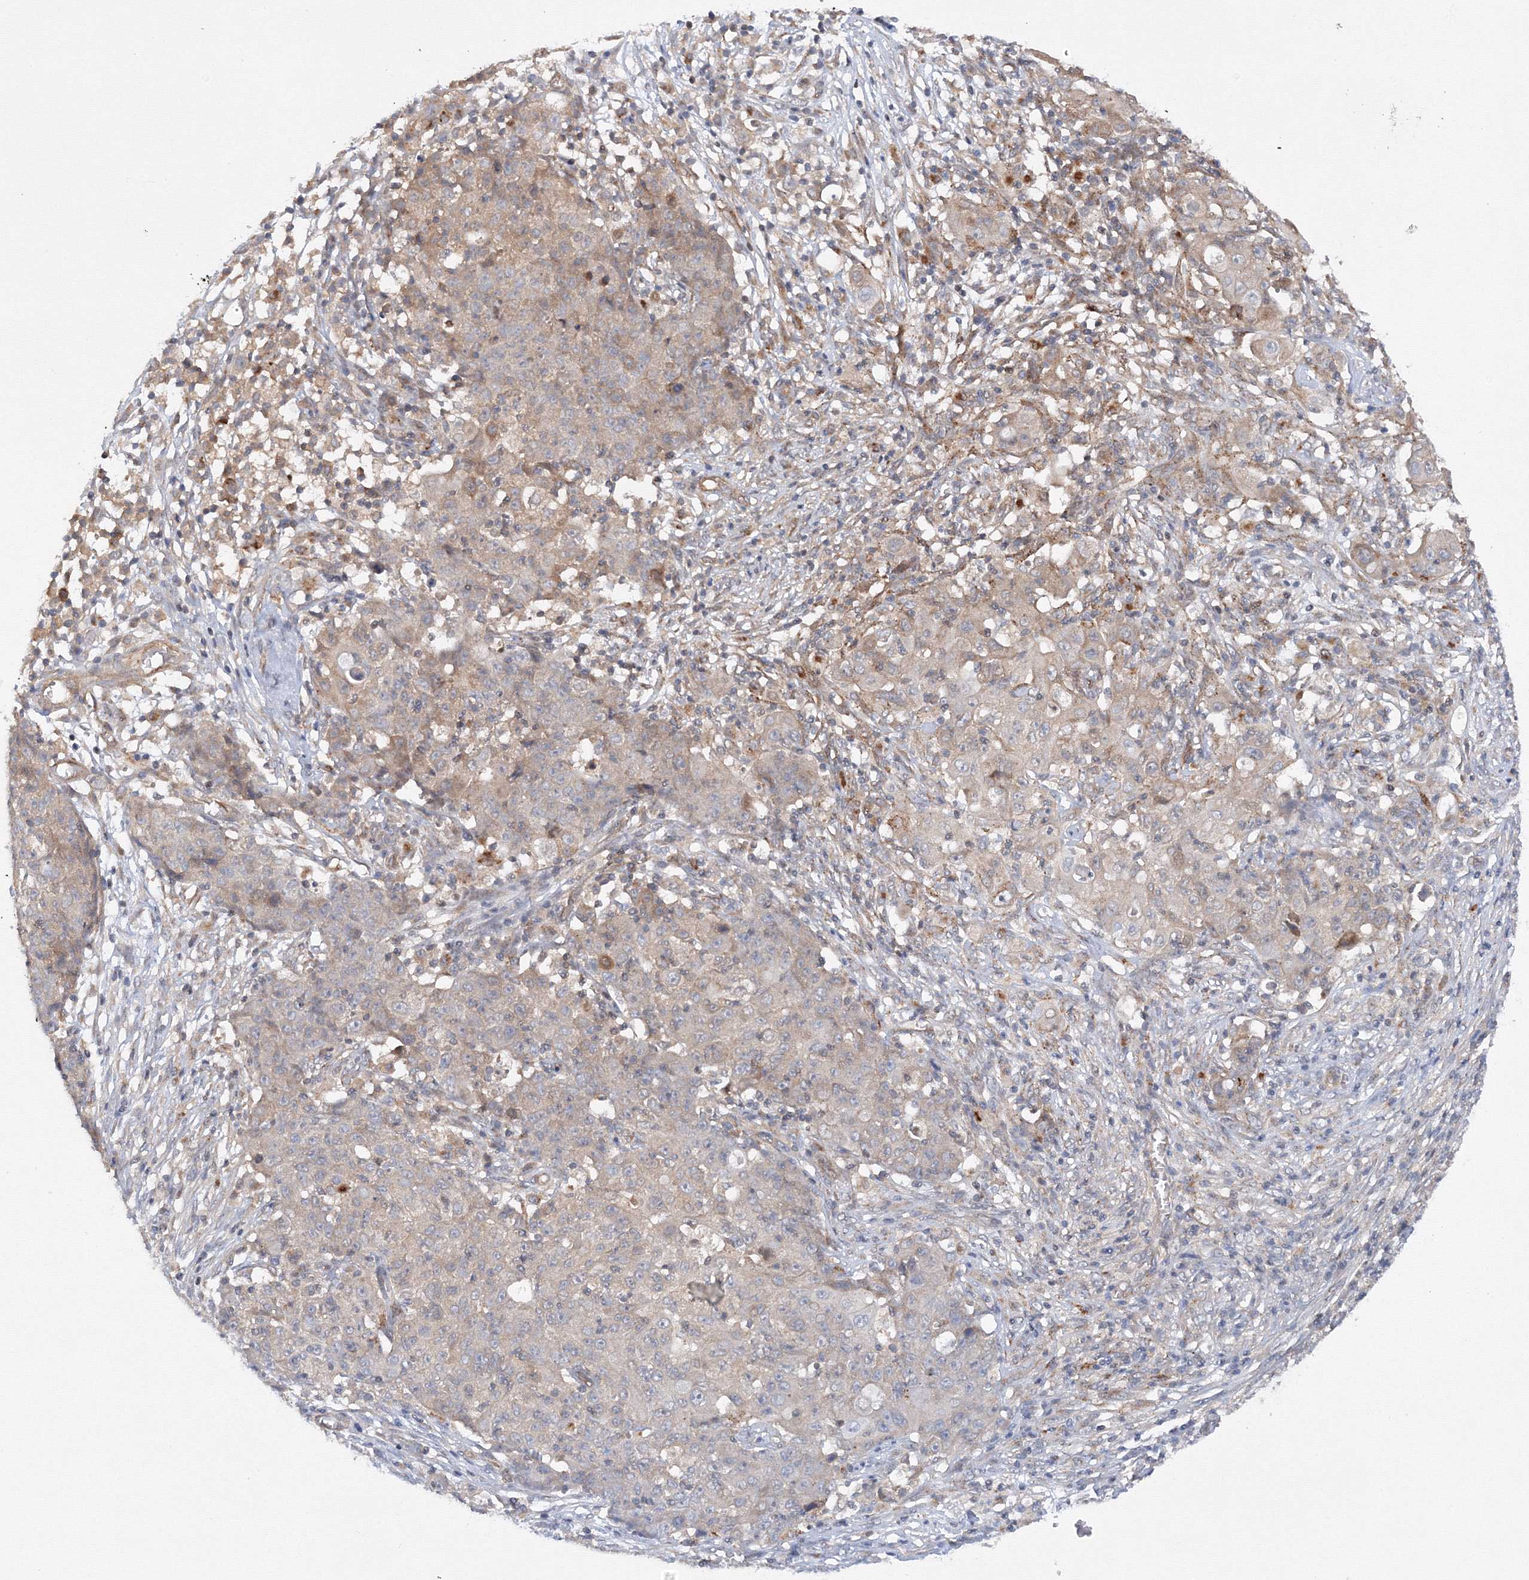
{"staining": {"intensity": "negative", "quantity": "none", "location": "none"}, "tissue": "ovarian cancer", "cell_type": "Tumor cells", "image_type": "cancer", "snomed": [{"axis": "morphology", "description": "Carcinoma, endometroid"}, {"axis": "topography", "description": "Ovary"}], "caption": "Immunohistochemical staining of ovarian cancer (endometroid carcinoma) displays no significant staining in tumor cells. (Stains: DAB (3,3'-diaminobenzidine) immunohistochemistry with hematoxylin counter stain, Microscopy: brightfield microscopy at high magnification).", "gene": "DCTD", "patient": {"sex": "female", "age": 42}}